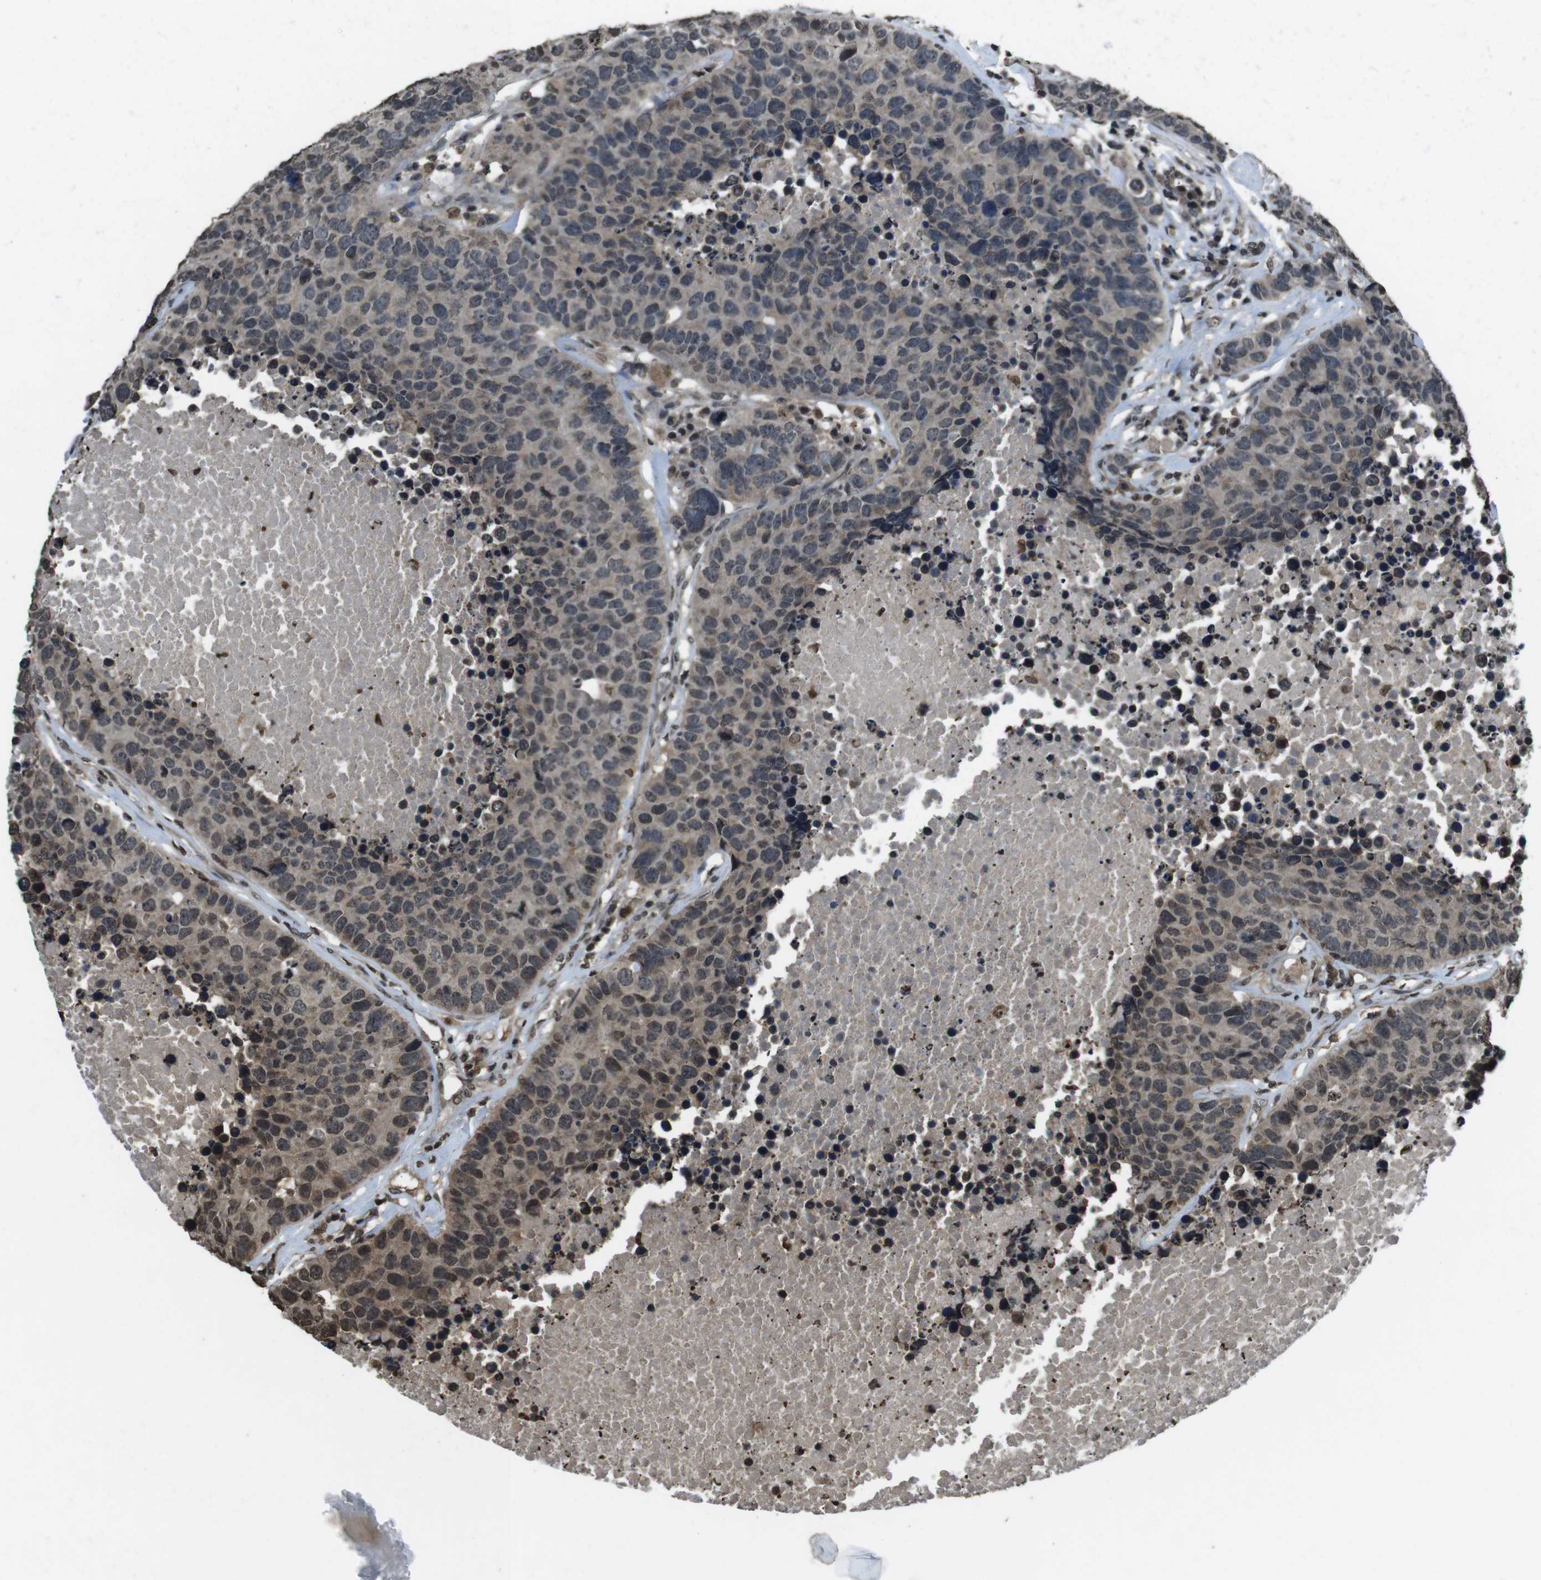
{"staining": {"intensity": "weak", "quantity": ">75%", "location": "cytoplasmic/membranous"}, "tissue": "carcinoid", "cell_type": "Tumor cells", "image_type": "cancer", "snomed": [{"axis": "morphology", "description": "Carcinoid, malignant, NOS"}, {"axis": "topography", "description": "Lung"}], "caption": "DAB immunohistochemical staining of human carcinoid shows weak cytoplasmic/membranous protein positivity in about >75% of tumor cells.", "gene": "MAF", "patient": {"sex": "male", "age": 60}}